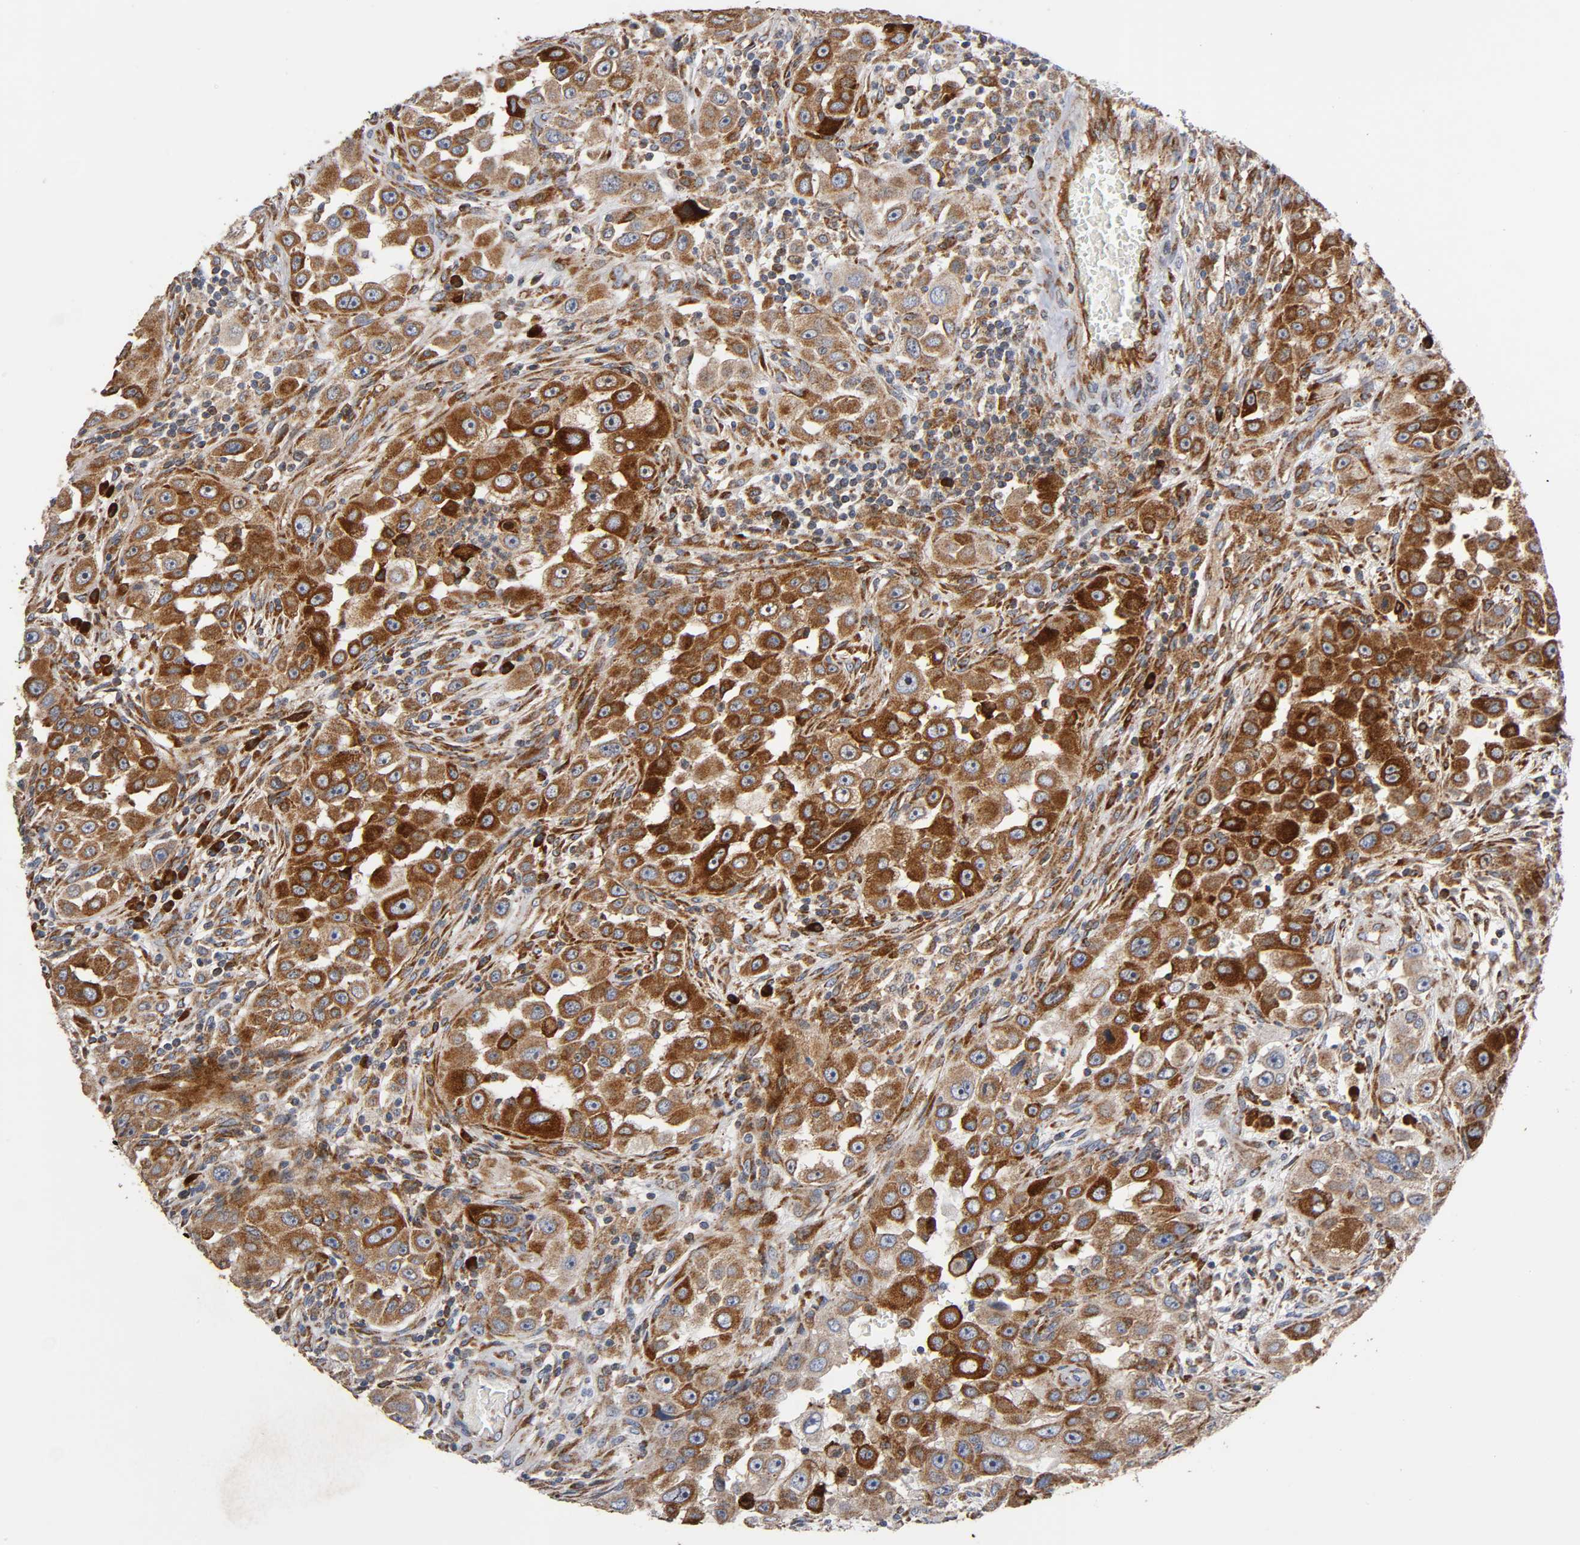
{"staining": {"intensity": "strong", "quantity": "25%-75%", "location": "cytoplasmic/membranous"}, "tissue": "head and neck cancer", "cell_type": "Tumor cells", "image_type": "cancer", "snomed": [{"axis": "morphology", "description": "Carcinoma, NOS"}, {"axis": "topography", "description": "Head-Neck"}], "caption": "The histopathology image exhibits immunohistochemical staining of head and neck cancer. There is strong cytoplasmic/membranous positivity is appreciated in approximately 25%-75% of tumor cells.", "gene": "MAP3K1", "patient": {"sex": "male", "age": 87}}